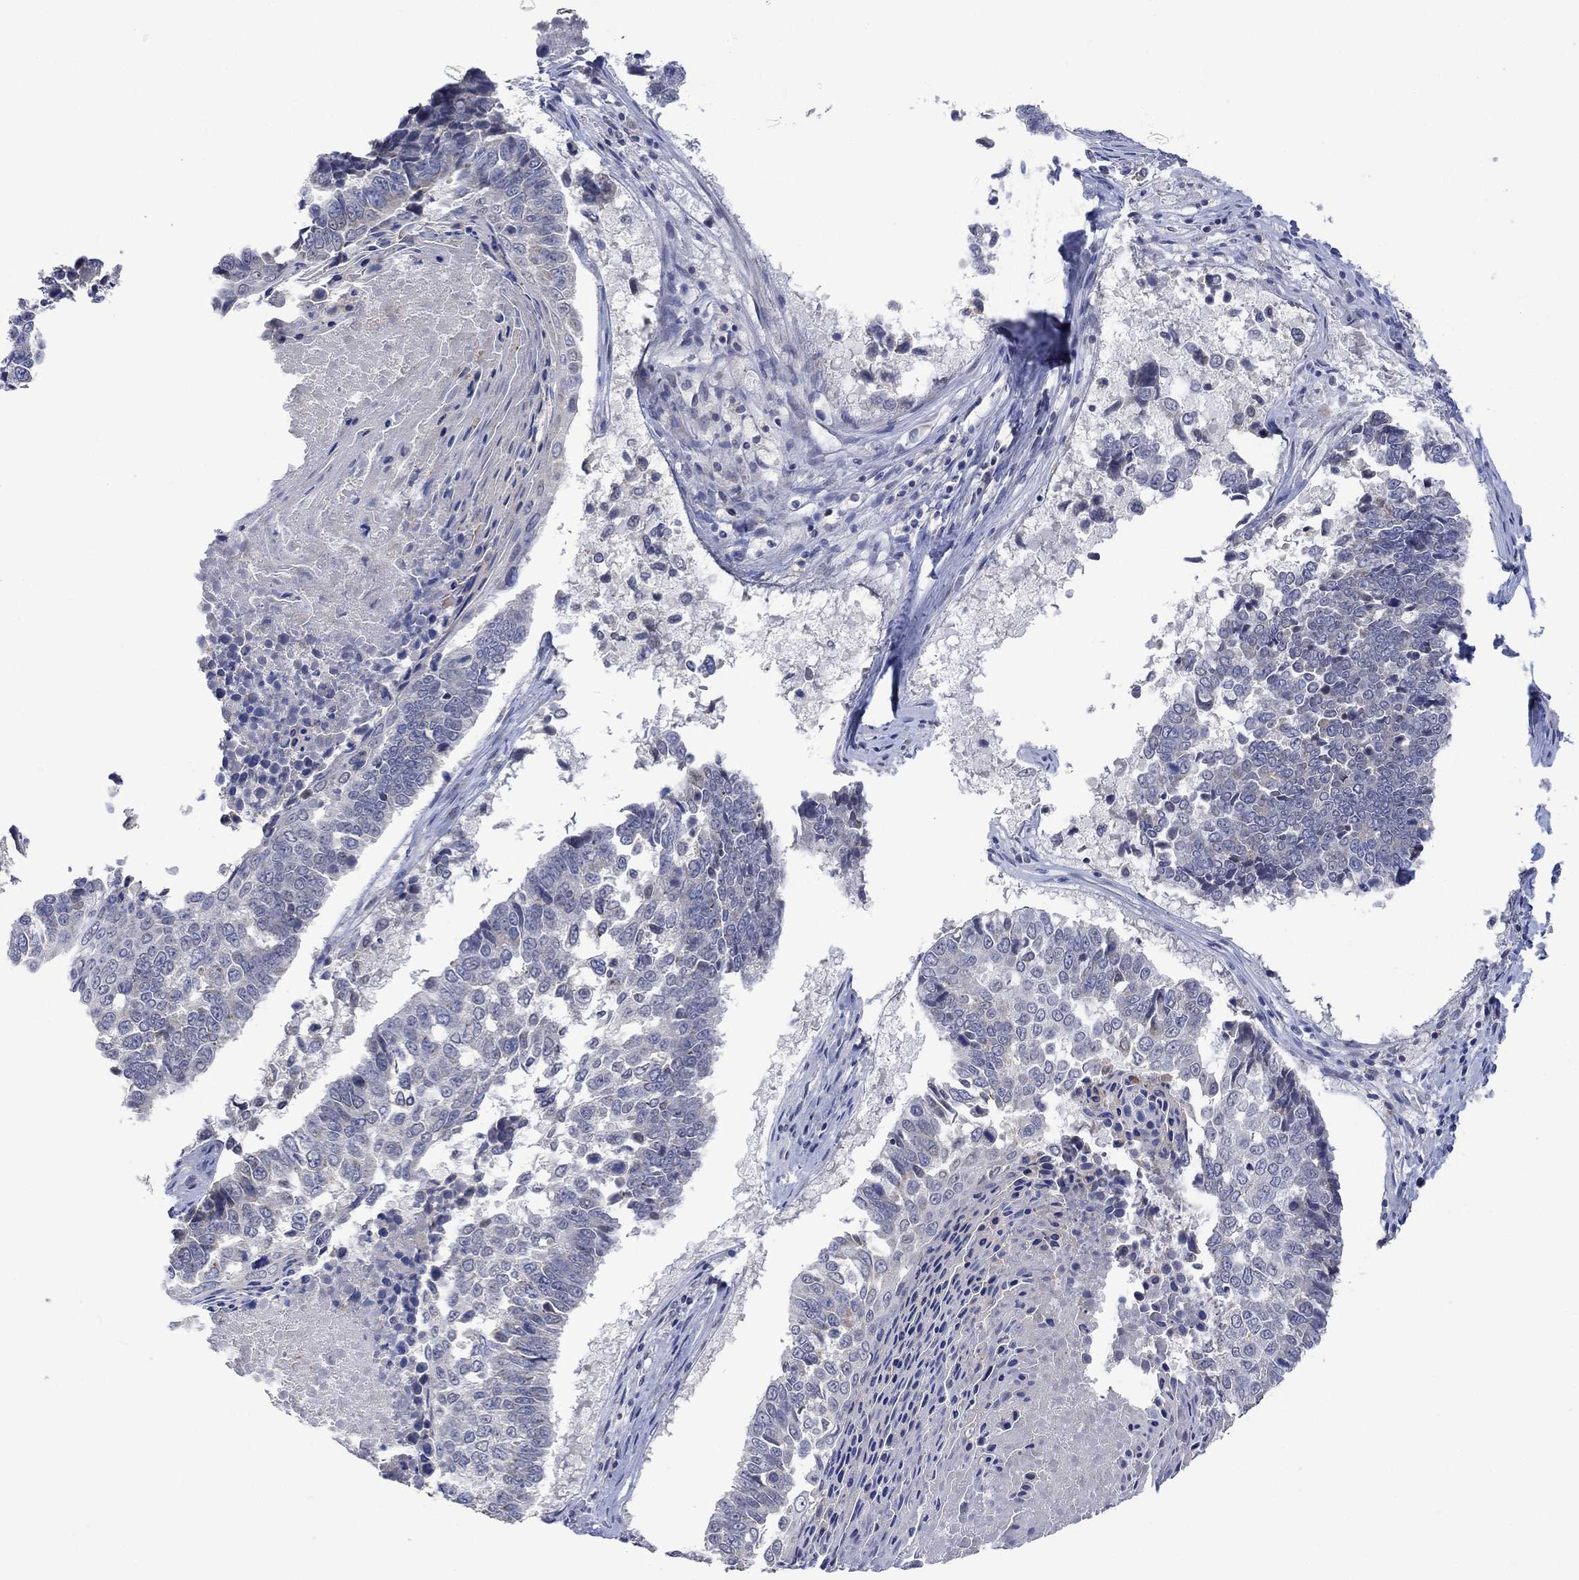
{"staining": {"intensity": "negative", "quantity": "none", "location": "none"}, "tissue": "lung cancer", "cell_type": "Tumor cells", "image_type": "cancer", "snomed": [{"axis": "morphology", "description": "Squamous cell carcinoma, NOS"}, {"axis": "topography", "description": "Lung"}], "caption": "Immunohistochemical staining of lung cancer demonstrates no significant positivity in tumor cells.", "gene": "SLC48A1", "patient": {"sex": "male", "age": 73}}